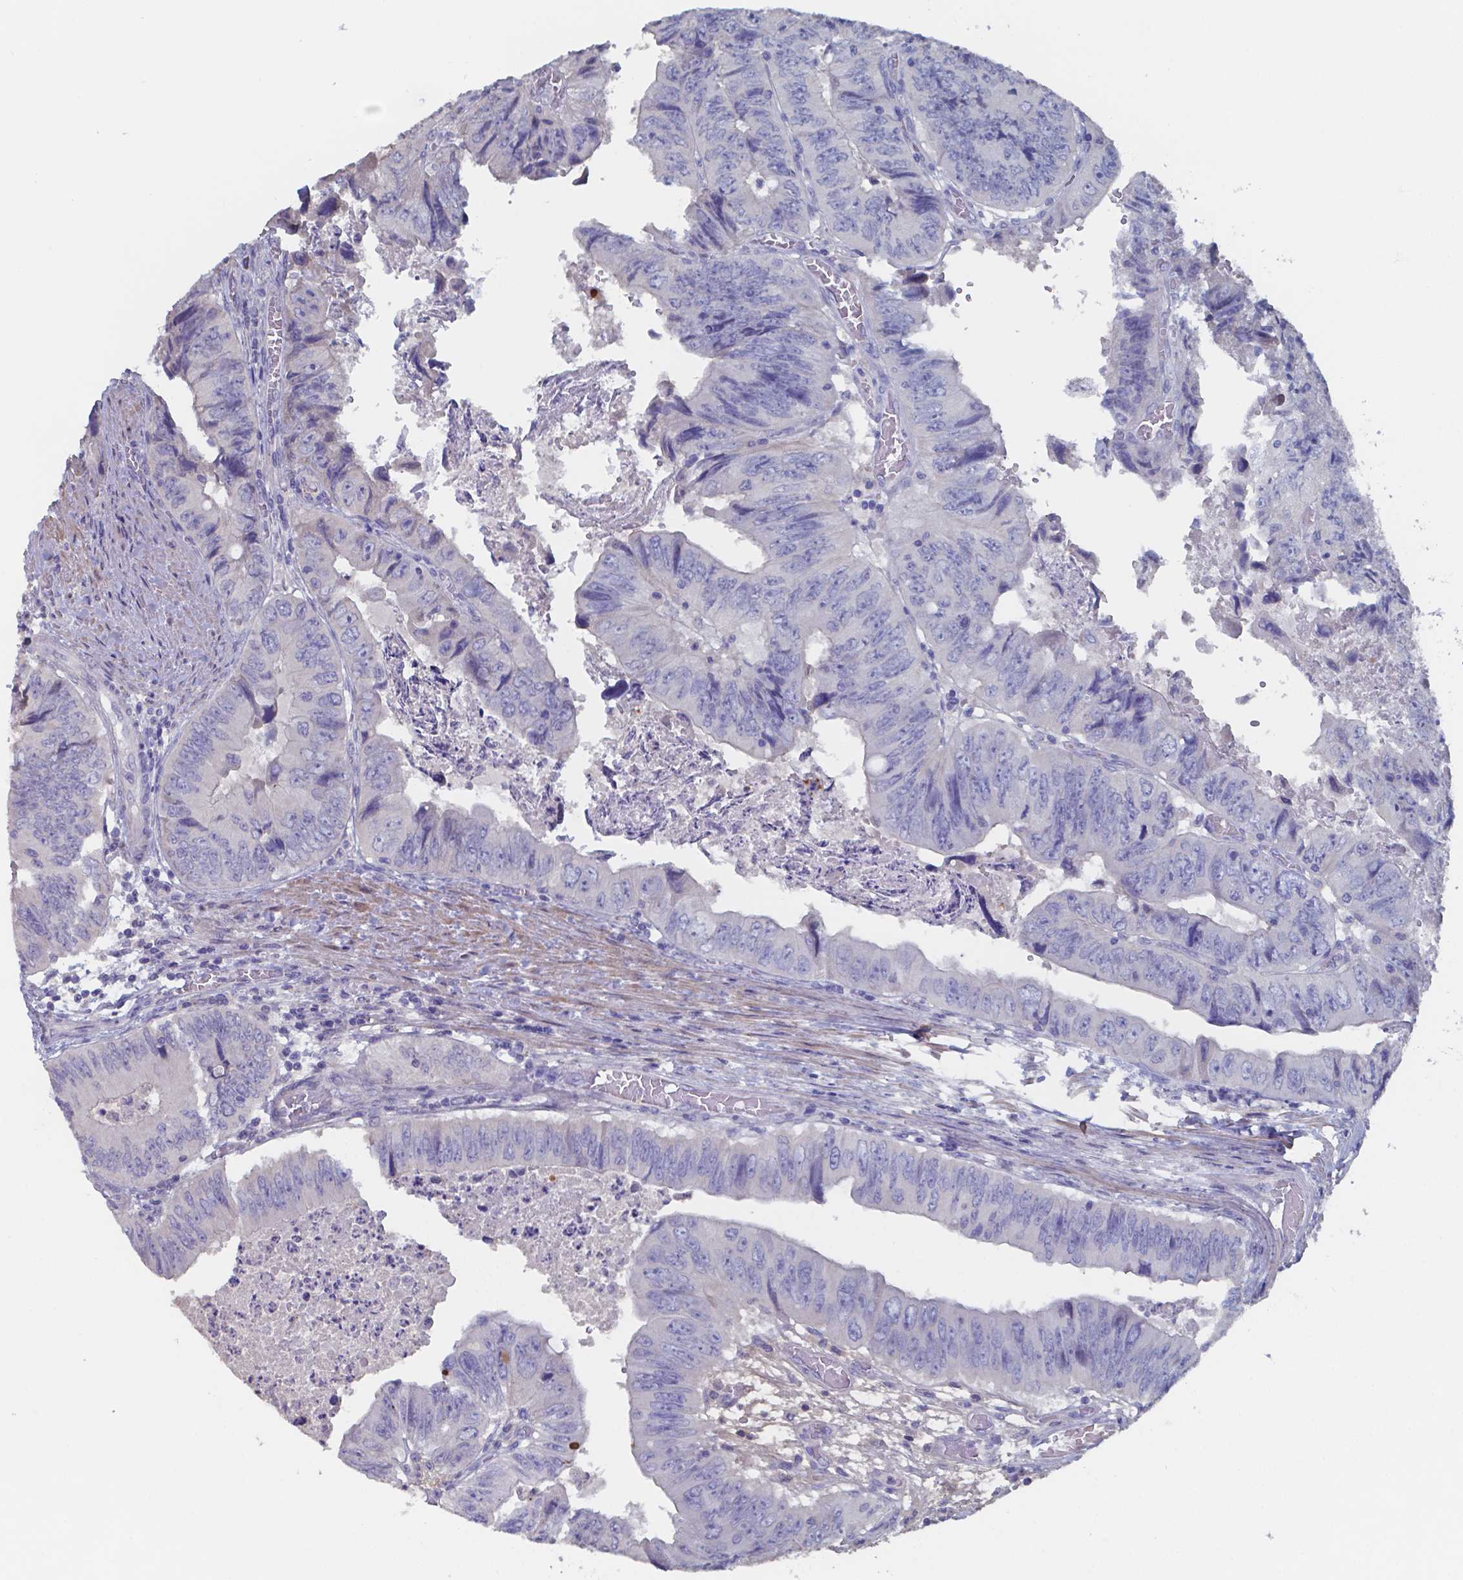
{"staining": {"intensity": "negative", "quantity": "none", "location": "none"}, "tissue": "colorectal cancer", "cell_type": "Tumor cells", "image_type": "cancer", "snomed": [{"axis": "morphology", "description": "Adenocarcinoma, NOS"}, {"axis": "topography", "description": "Colon"}], "caption": "Colorectal adenocarcinoma was stained to show a protein in brown. There is no significant expression in tumor cells.", "gene": "BTBD17", "patient": {"sex": "female", "age": 84}}